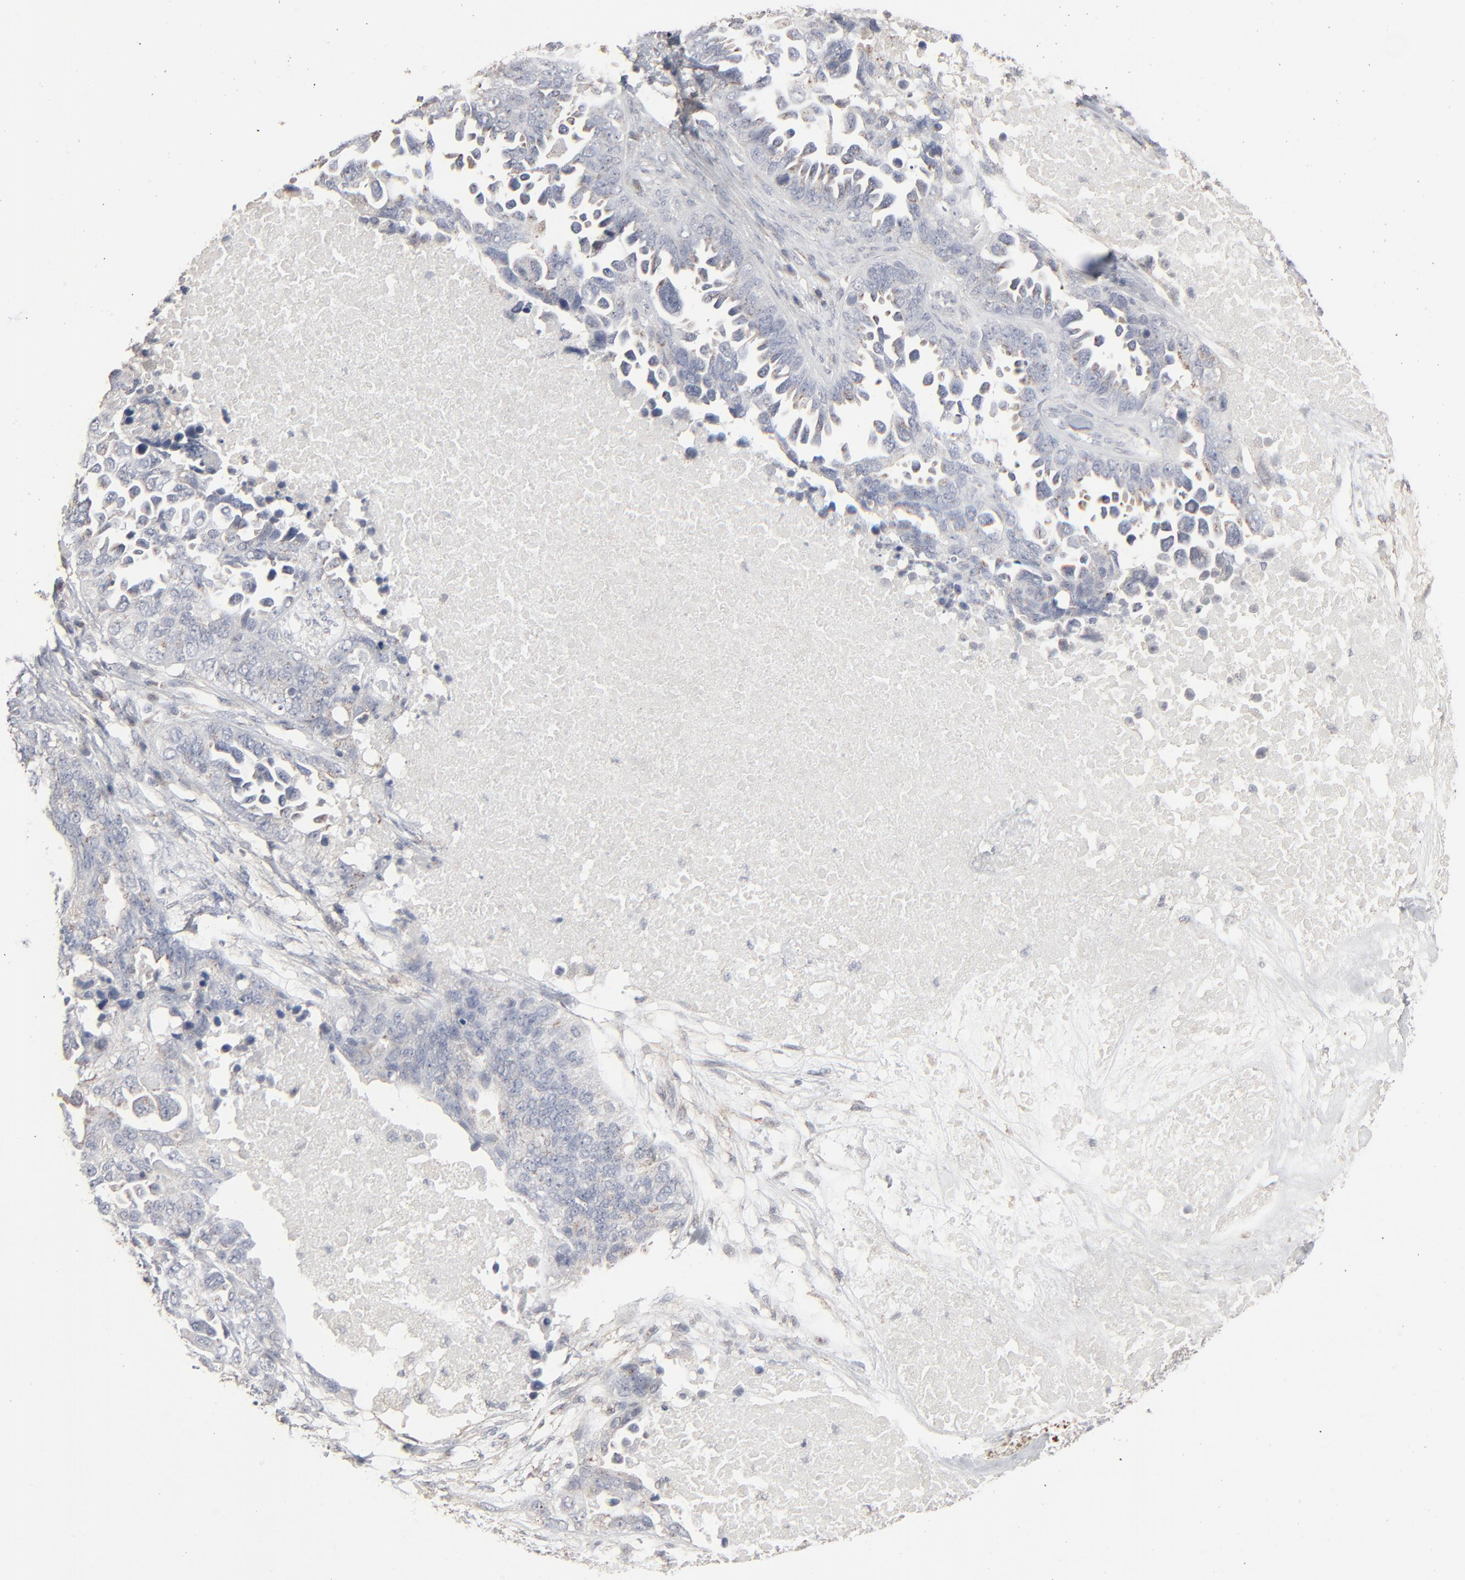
{"staining": {"intensity": "negative", "quantity": "none", "location": "none"}, "tissue": "ovarian cancer", "cell_type": "Tumor cells", "image_type": "cancer", "snomed": [{"axis": "morphology", "description": "Cystadenocarcinoma, serous, NOS"}, {"axis": "topography", "description": "Ovary"}], "caption": "The image exhibits no staining of tumor cells in ovarian cancer (serous cystadenocarcinoma).", "gene": "JAM3", "patient": {"sex": "female", "age": 82}}